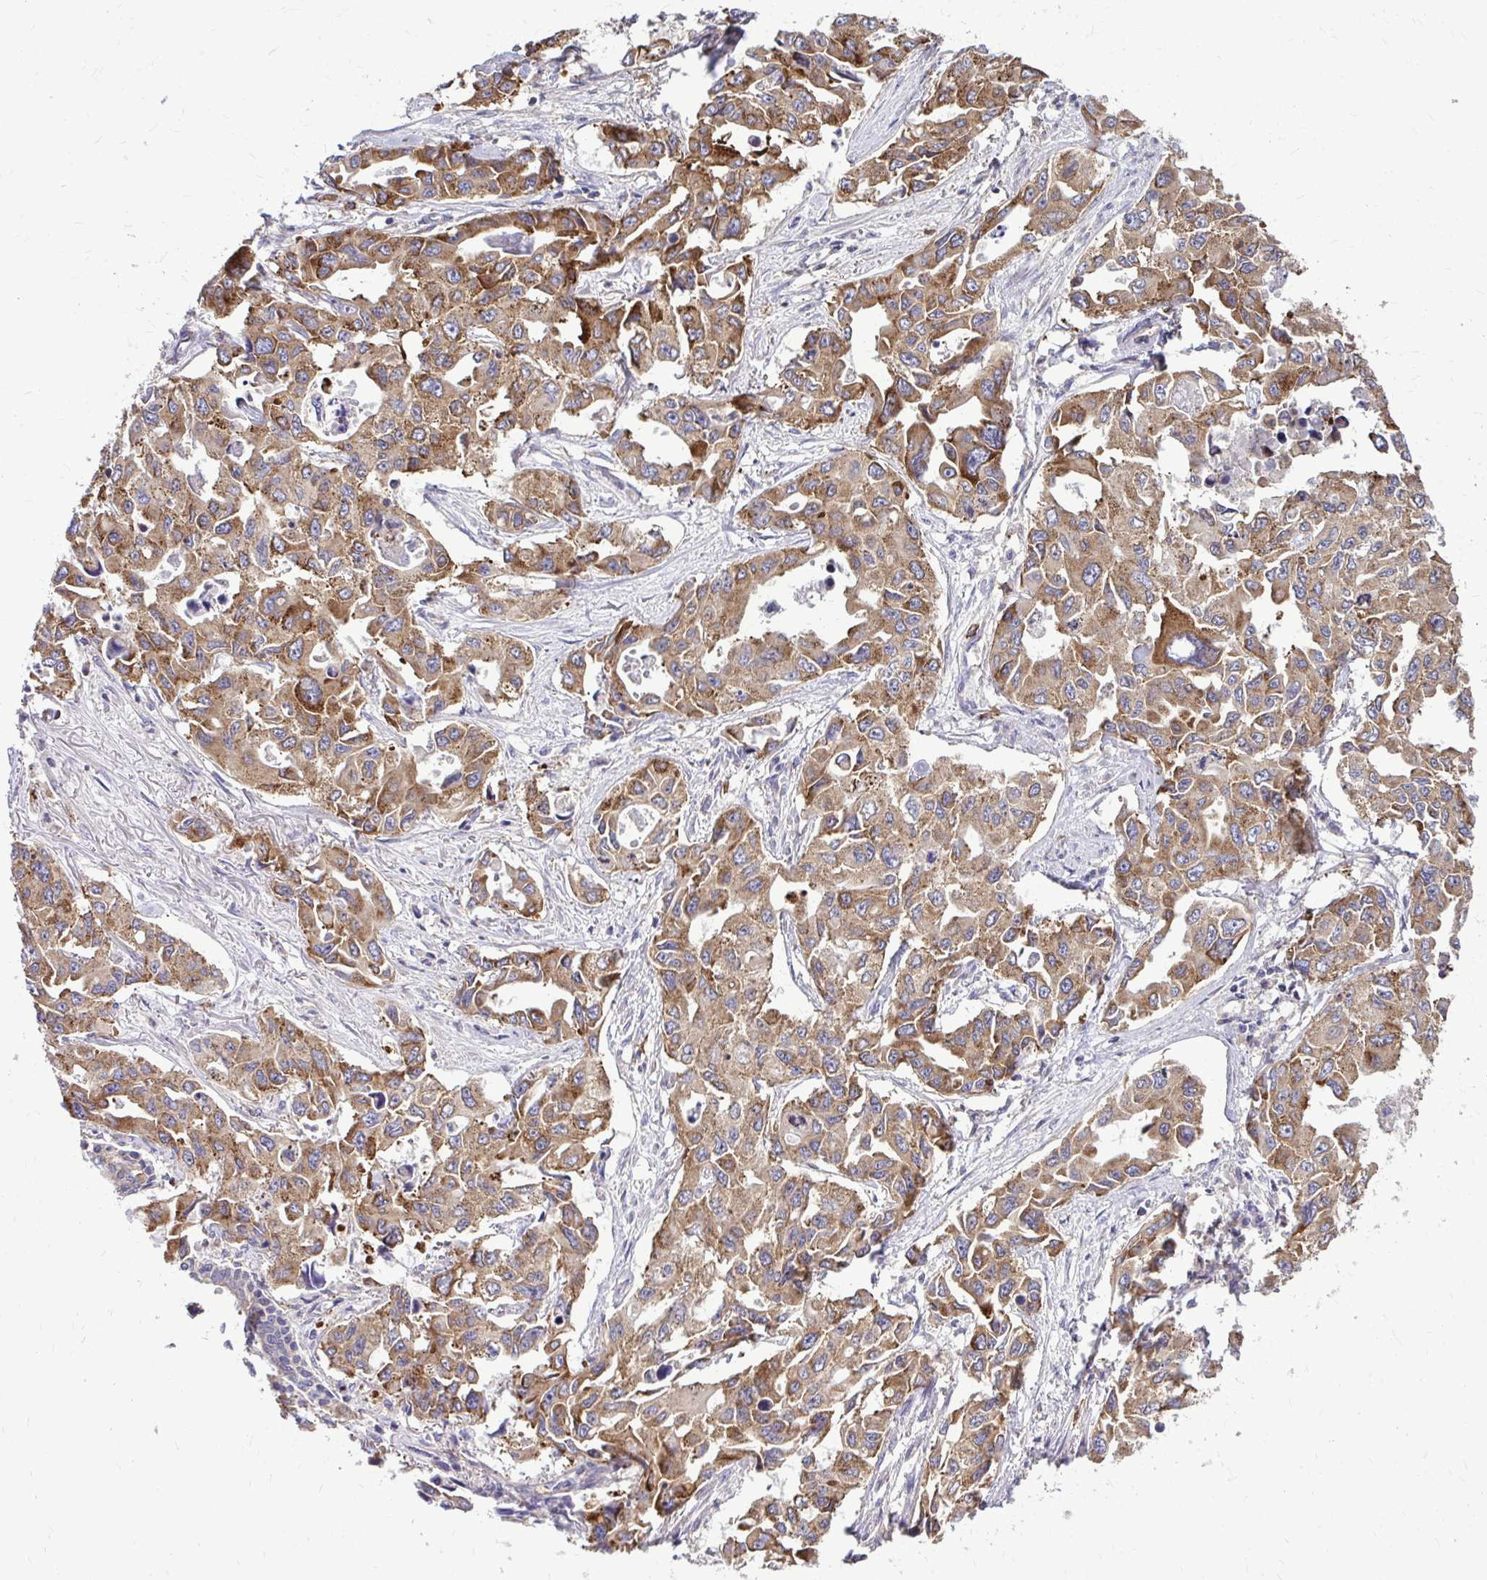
{"staining": {"intensity": "moderate", "quantity": ">75%", "location": "cytoplasmic/membranous"}, "tissue": "lung cancer", "cell_type": "Tumor cells", "image_type": "cancer", "snomed": [{"axis": "morphology", "description": "Adenocarcinoma, NOS"}, {"axis": "topography", "description": "Lung"}], "caption": "This is a photomicrograph of IHC staining of adenocarcinoma (lung), which shows moderate positivity in the cytoplasmic/membranous of tumor cells.", "gene": "FMR1", "patient": {"sex": "male", "age": 64}}